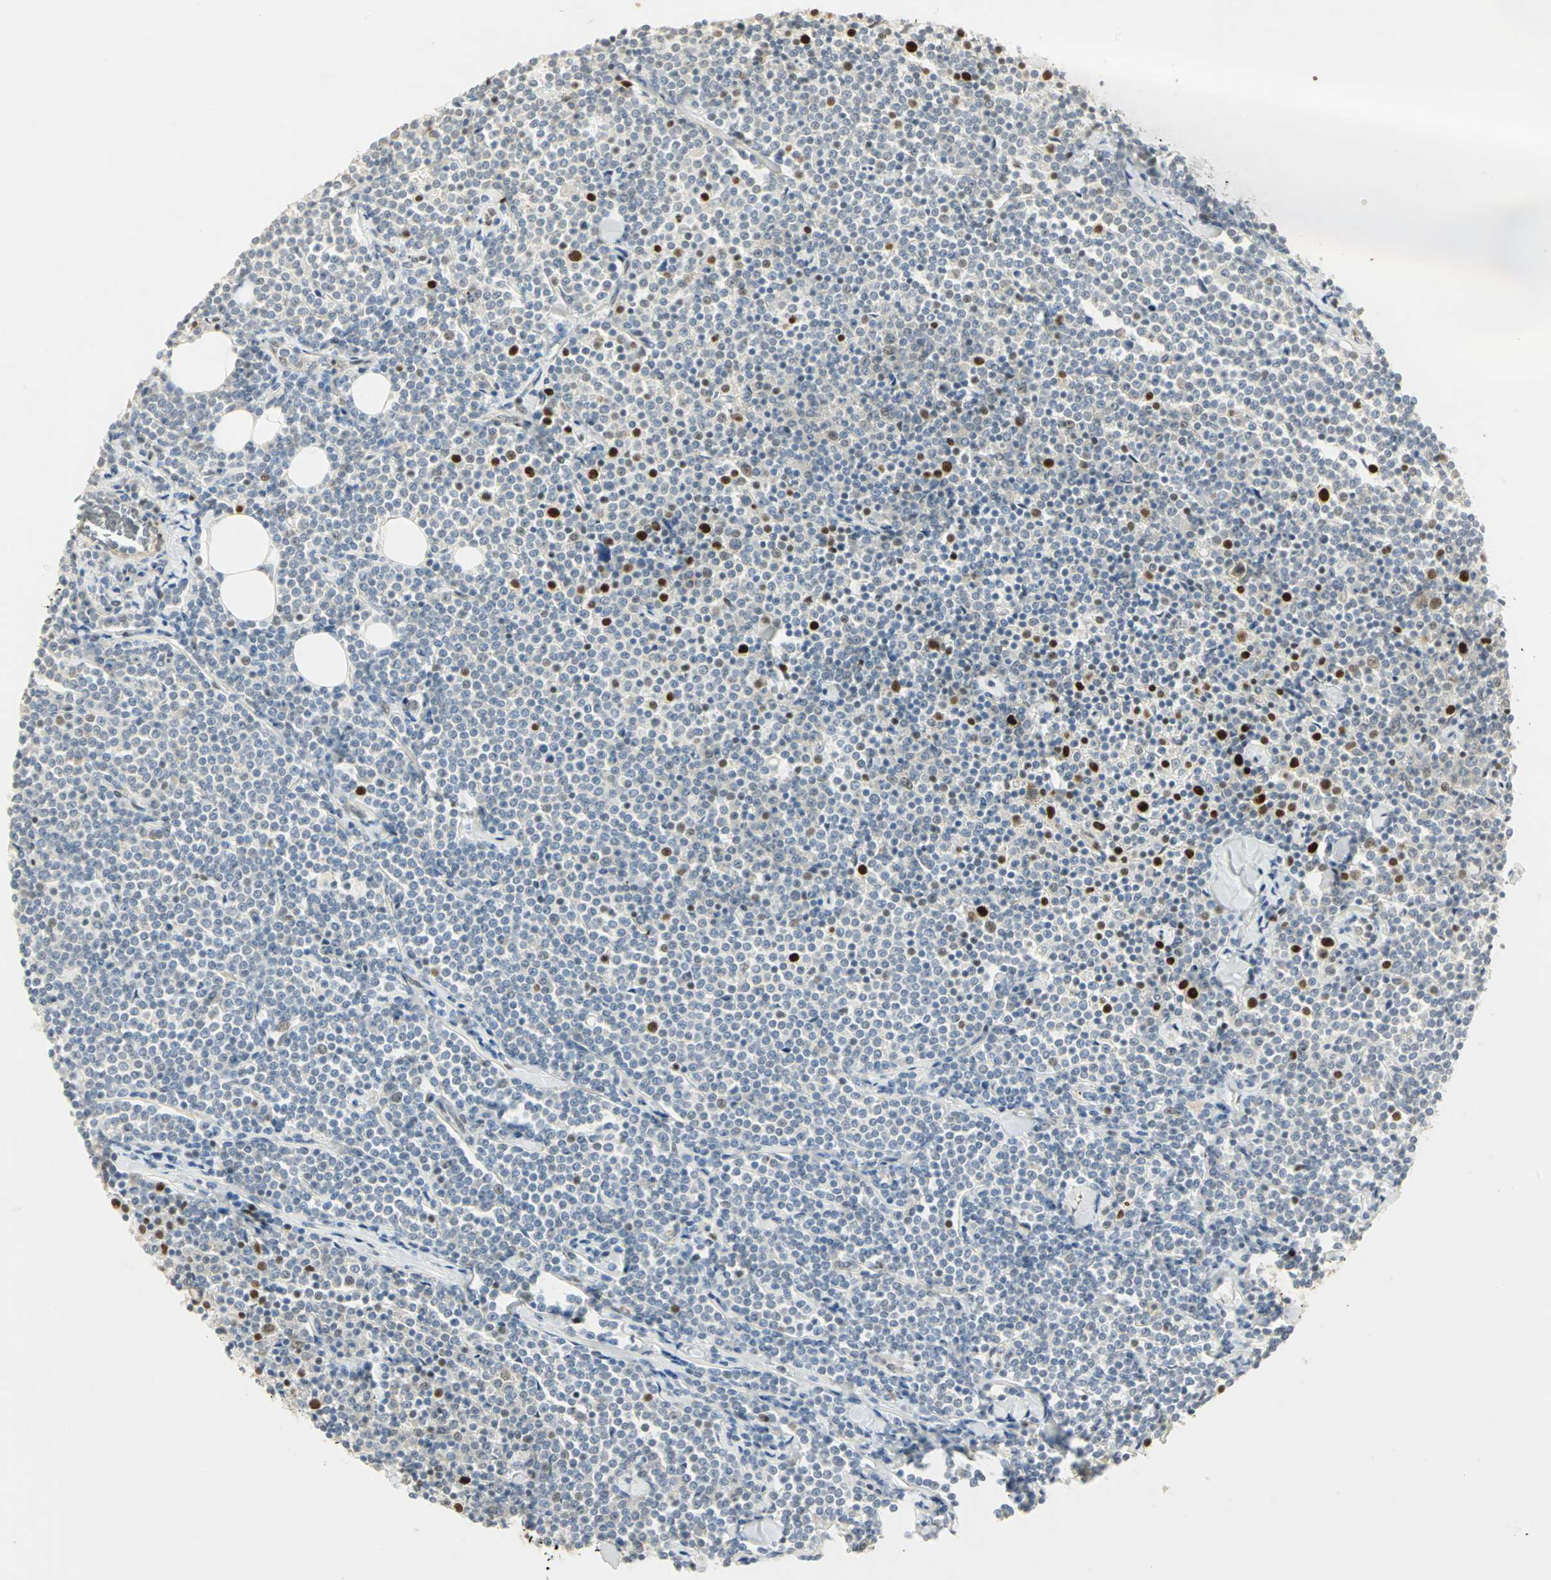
{"staining": {"intensity": "strong", "quantity": "<25%", "location": "nuclear"}, "tissue": "lymphoma", "cell_type": "Tumor cells", "image_type": "cancer", "snomed": [{"axis": "morphology", "description": "Malignant lymphoma, non-Hodgkin's type, Low grade"}, {"axis": "topography", "description": "Soft tissue"}], "caption": "Malignant lymphoma, non-Hodgkin's type (low-grade) stained with a protein marker demonstrates strong staining in tumor cells.", "gene": "AK6", "patient": {"sex": "male", "age": 92}}